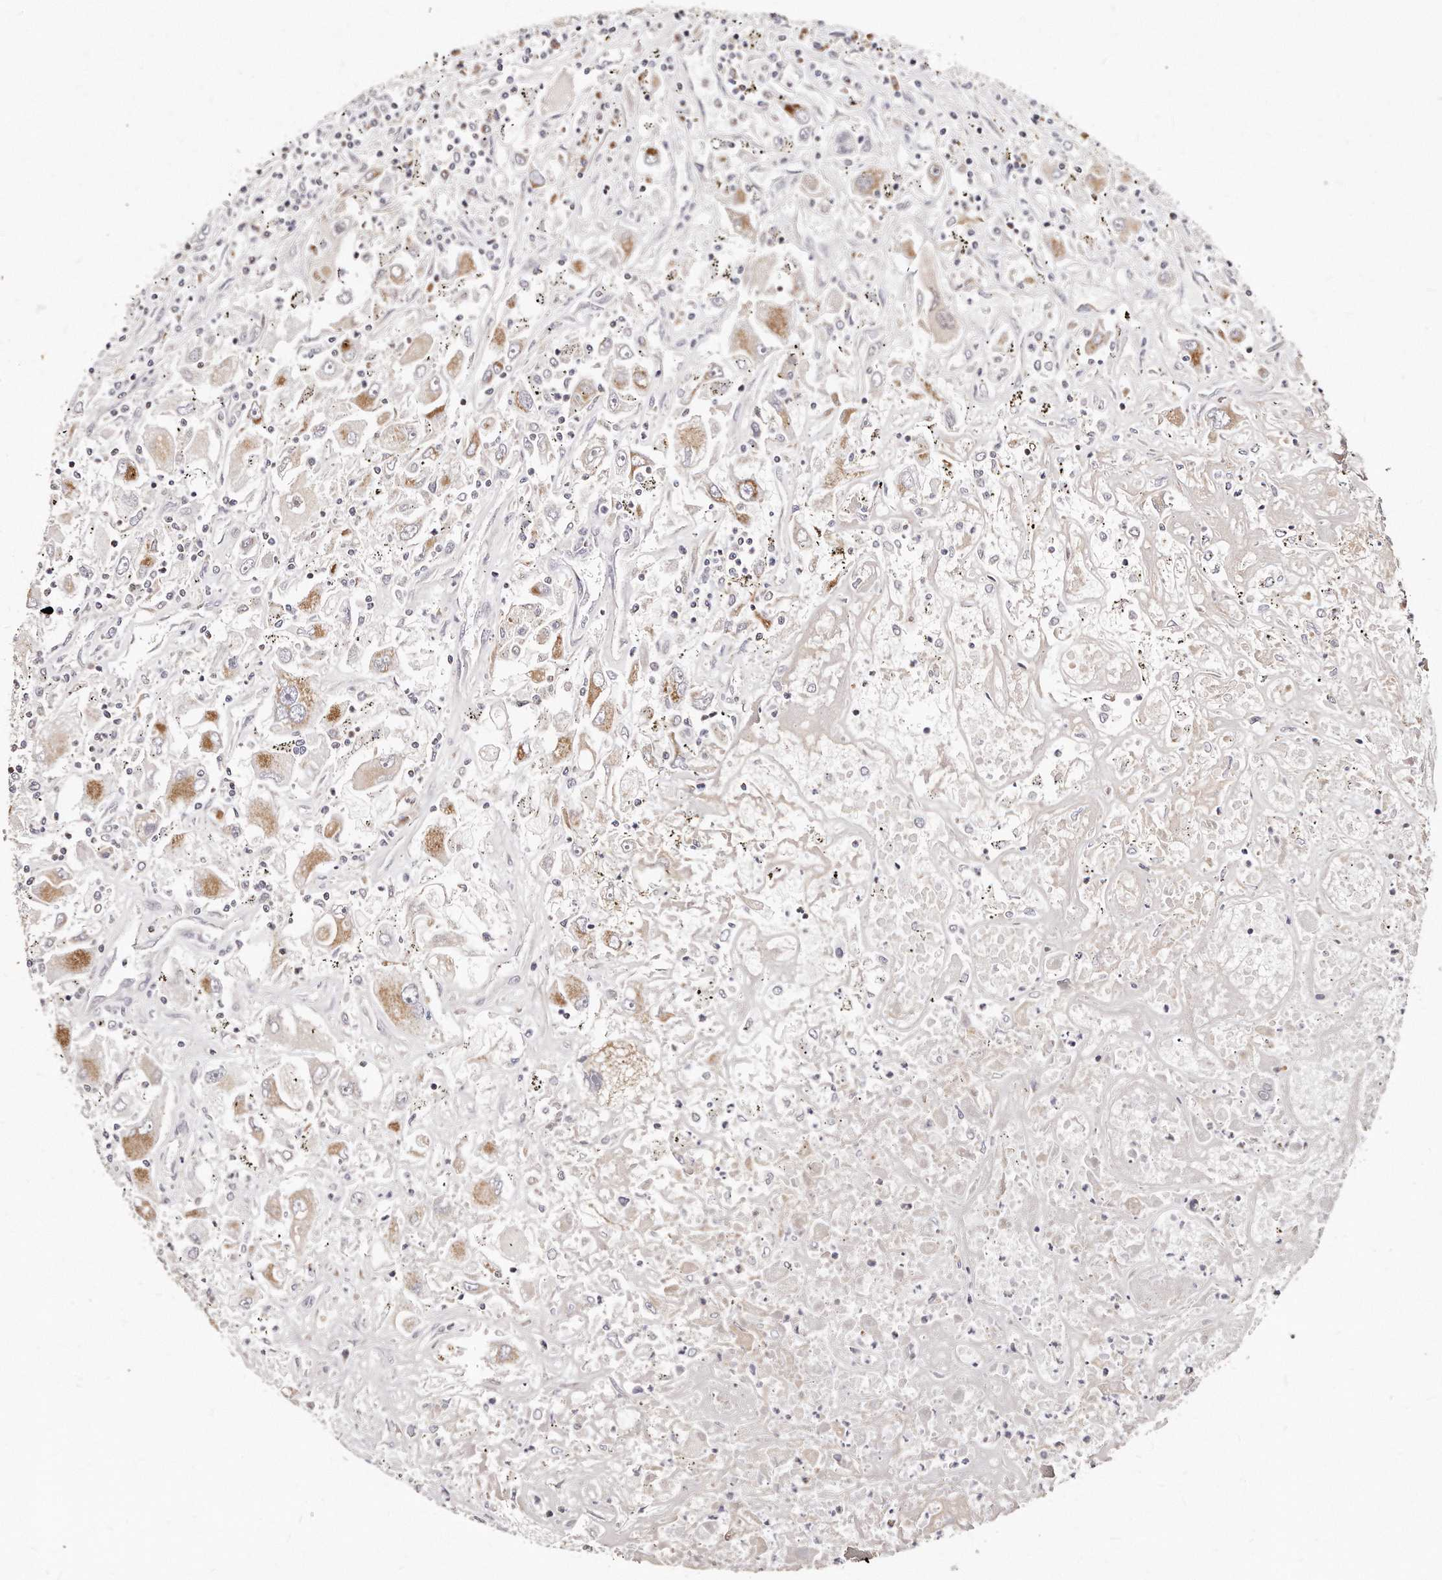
{"staining": {"intensity": "moderate", "quantity": "<25%", "location": "cytoplasmic/membranous"}, "tissue": "renal cancer", "cell_type": "Tumor cells", "image_type": "cancer", "snomed": [{"axis": "morphology", "description": "Adenocarcinoma, NOS"}, {"axis": "topography", "description": "Kidney"}], "caption": "This image demonstrates IHC staining of human renal cancer, with low moderate cytoplasmic/membranous expression in about <25% of tumor cells.", "gene": "RTKN", "patient": {"sex": "female", "age": 52}}